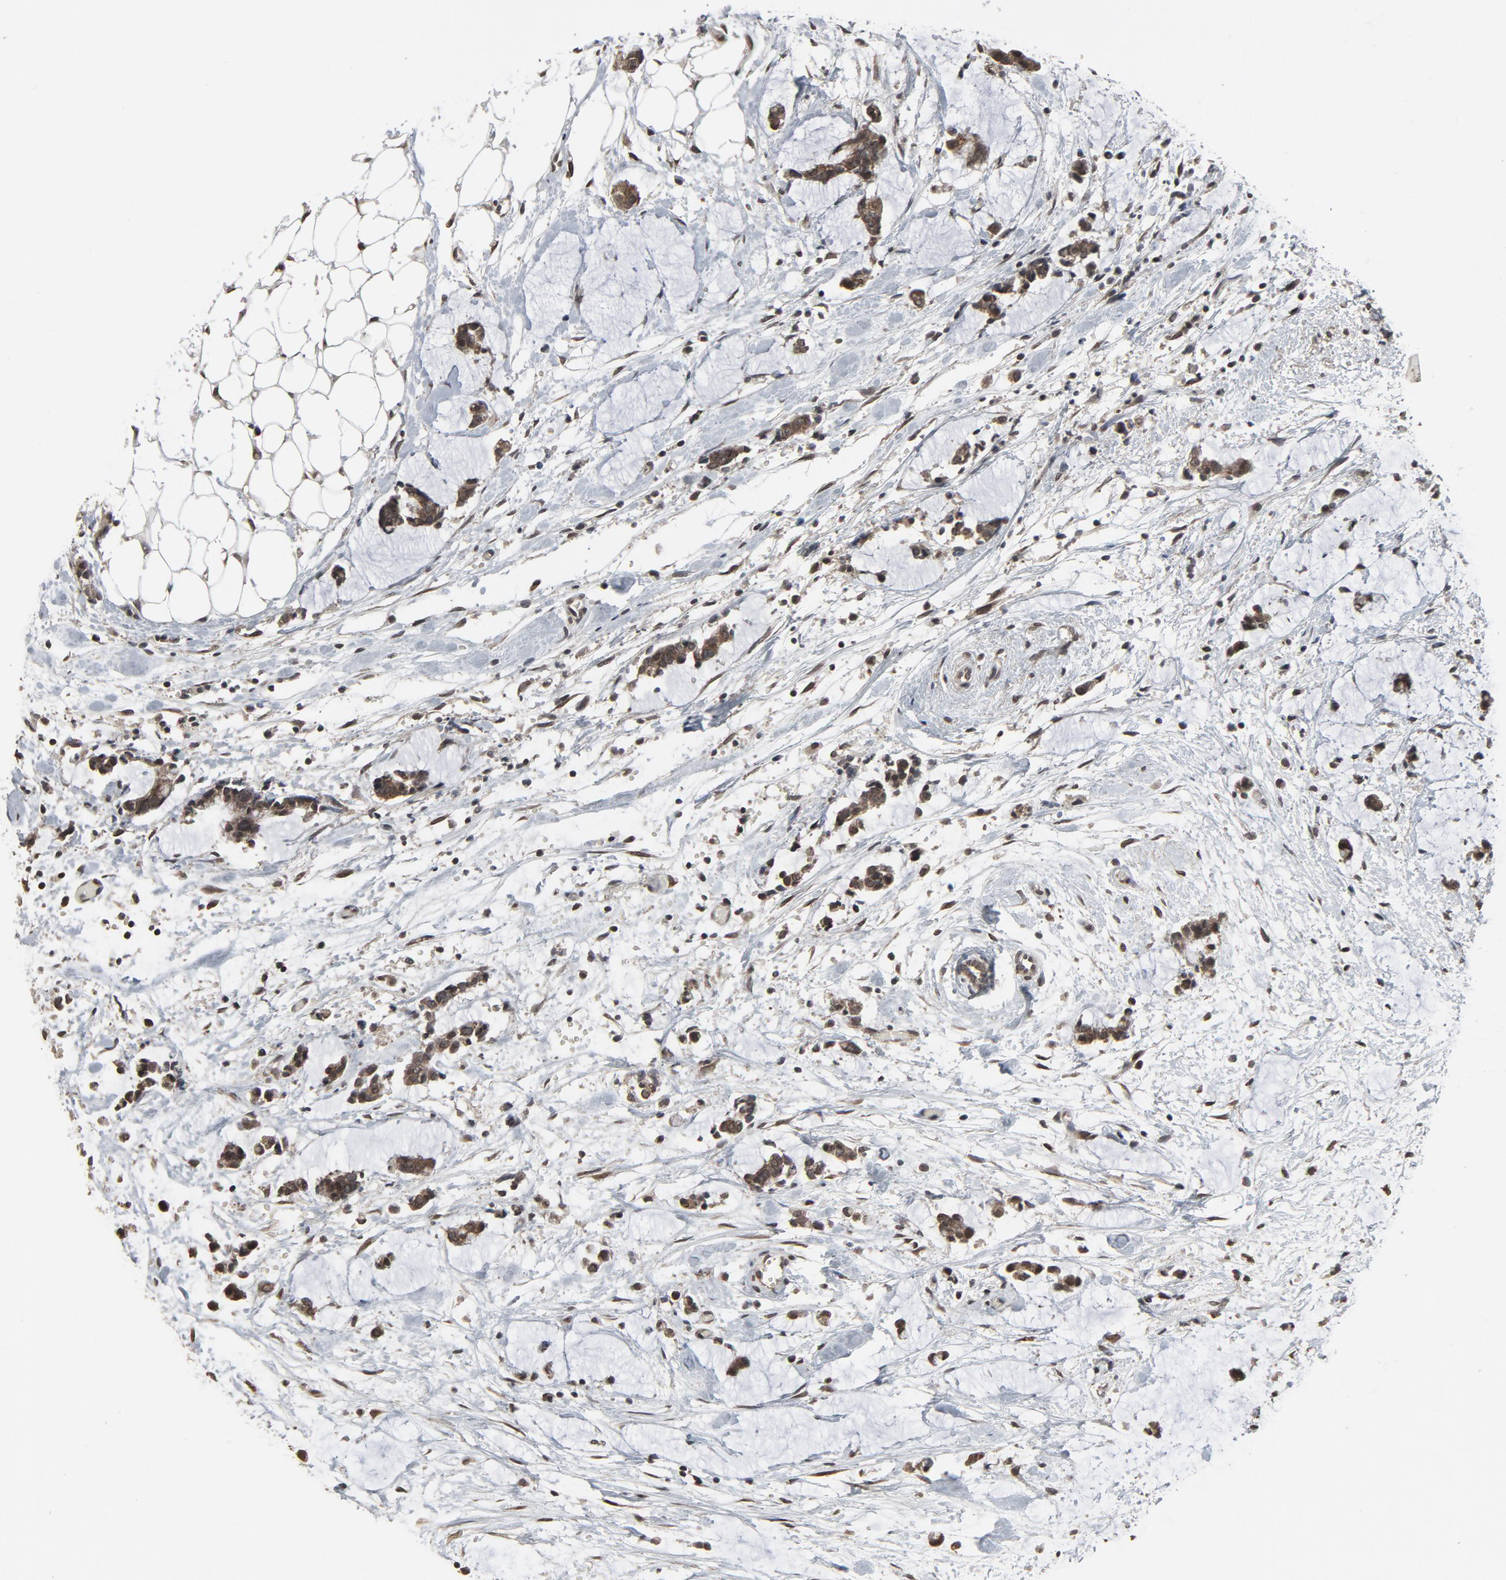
{"staining": {"intensity": "moderate", "quantity": ">75%", "location": "cytoplasmic/membranous,nuclear"}, "tissue": "colorectal cancer", "cell_type": "Tumor cells", "image_type": "cancer", "snomed": [{"axis": "morphology", "description": "Adenocarcinoma, NOS"}, {"axis": "topography", "description": "Colon"}], "caption": "The immunohistochemical stain shows moderate cytoplasmic/membranous and nuclear expression in tumor cells of colorectal cancer (adenocarcinoma) tissue.", "gene": "POM121", "patient": {"sex": "male", "age": 14}}